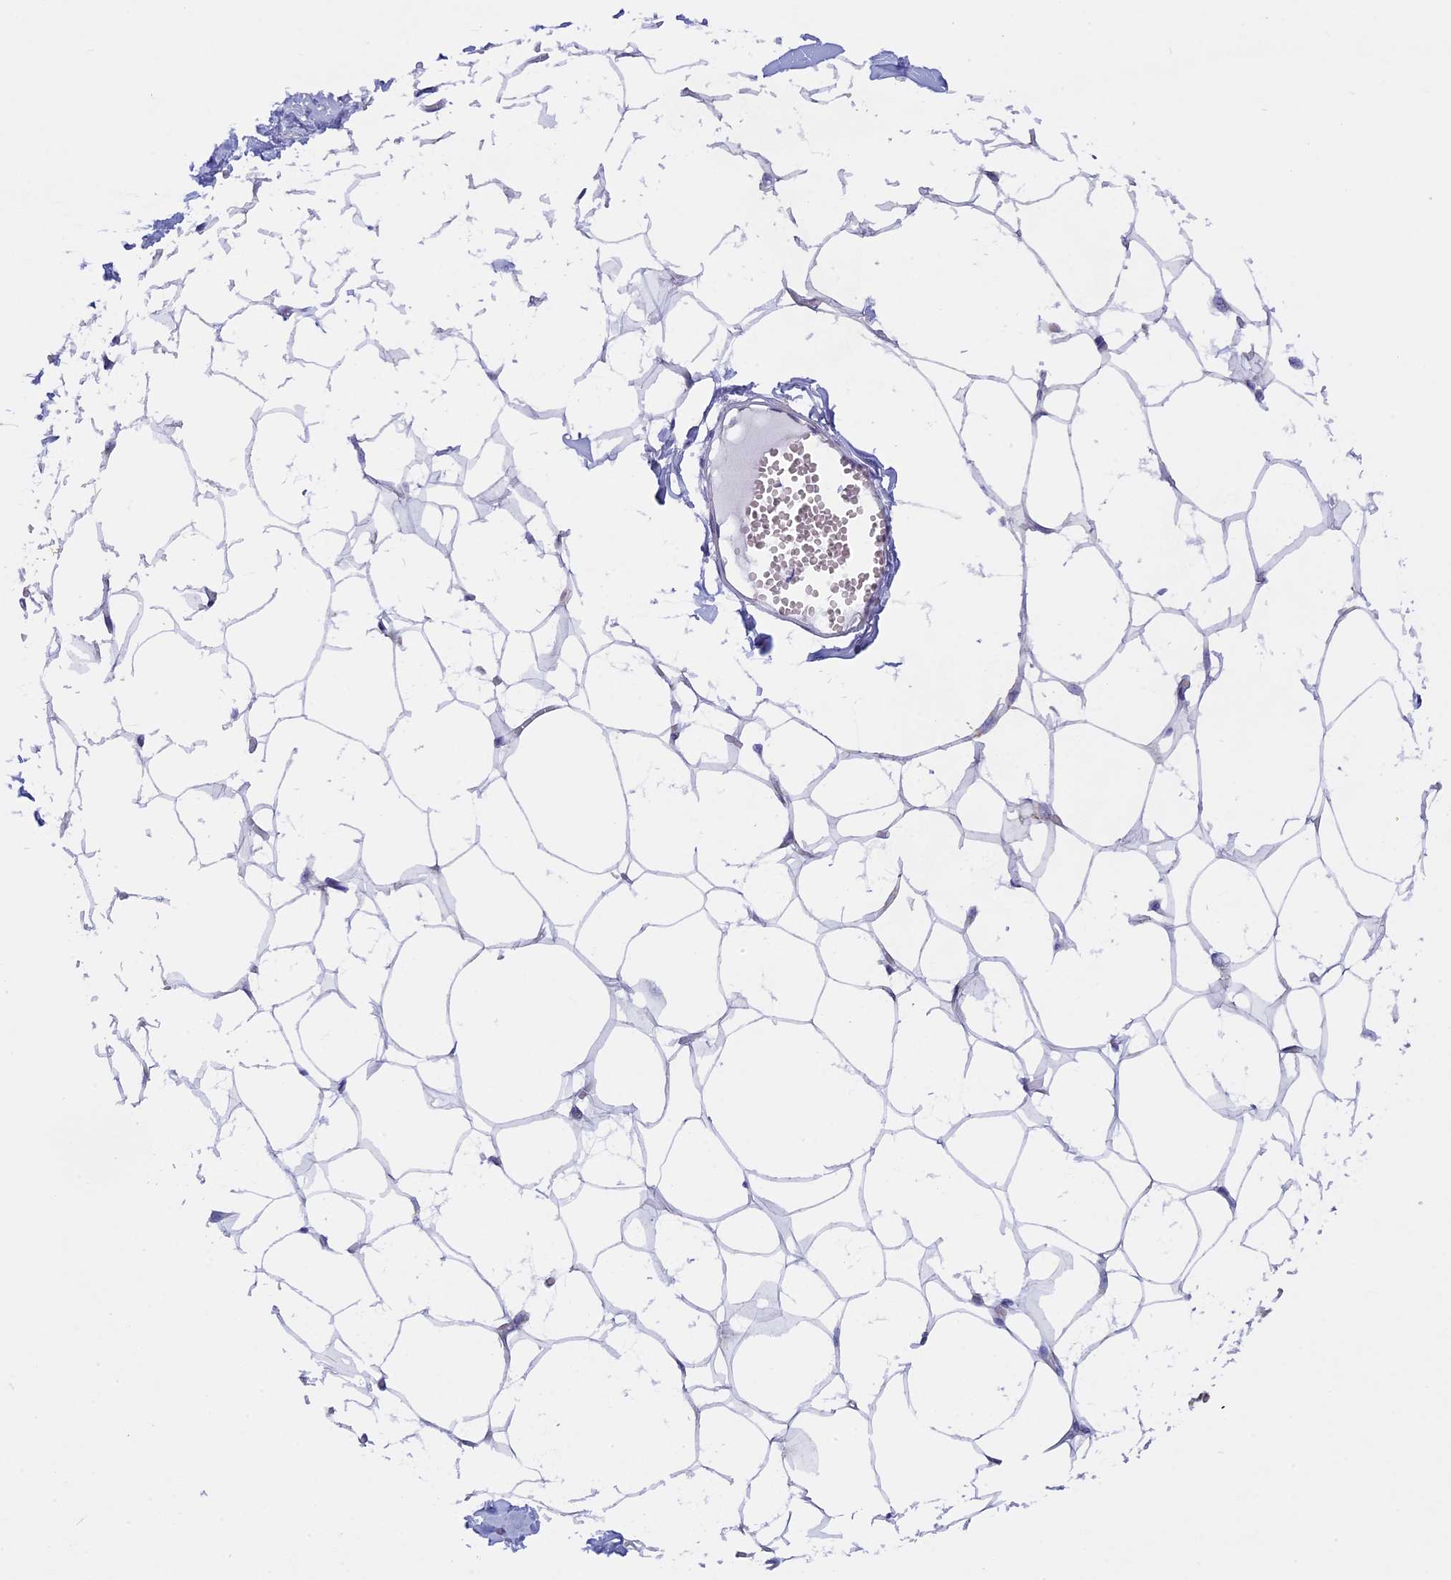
{"staining": {"intensity": "negative", "quantity": "none", "location": "none"}, "tissue": "breast", "cell_type": "Adipocytes", "image_type": "normal", "snomed": [{"axis": "morphology", "description": "Normal tissue, NOS"}, {"axis": "topography", "description": "Breast"}], "caption": "IHC photomicrograph of unremarkable breast: human breast stained with DAB displays no significant protein staining in adipocytes.", "gene": "ZNF317", "patient": {"sex": "female", "age": 27}}